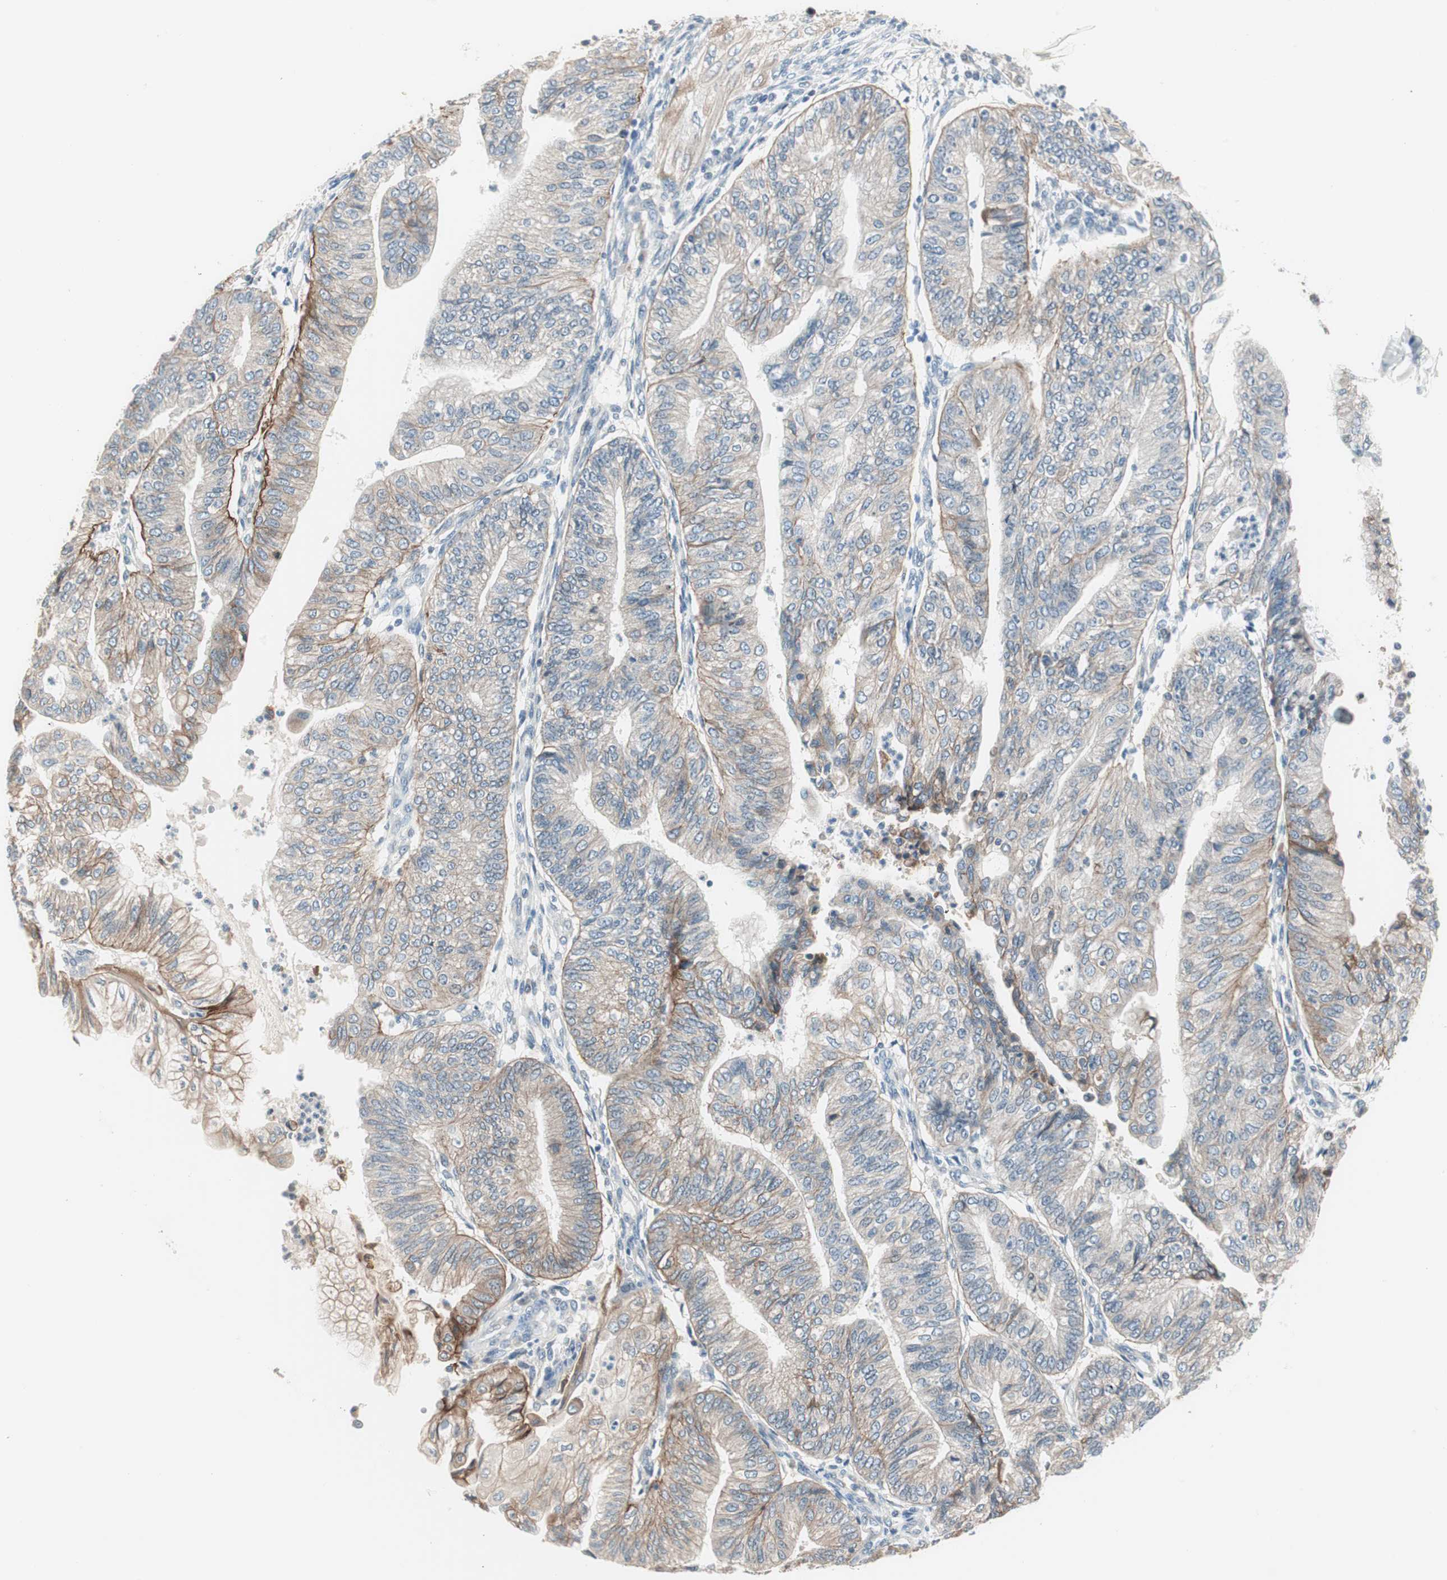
{"staining": {"intensity": "weak", "quantity": ">75%", "location": "cytoplasmic/membranous"}, "tissue": "endometrial cancer", "cell_type": "Tumor cells", "image_type": "cancer", "snomed": [{"axis": "morphology", "description": "Adenocarcinoma, NOS"}, {"axis": "topography", "description": "Endometrium"}], "caption": "Weak cytoplasmic/membranous expression for a protein is seen in approximately >75% of tumor cells of endometrial cancer (adenocarcinoma) using immunohistochemistry.", "gene": "ITGB4", "patient": {"sex": "female", "age": 59}}